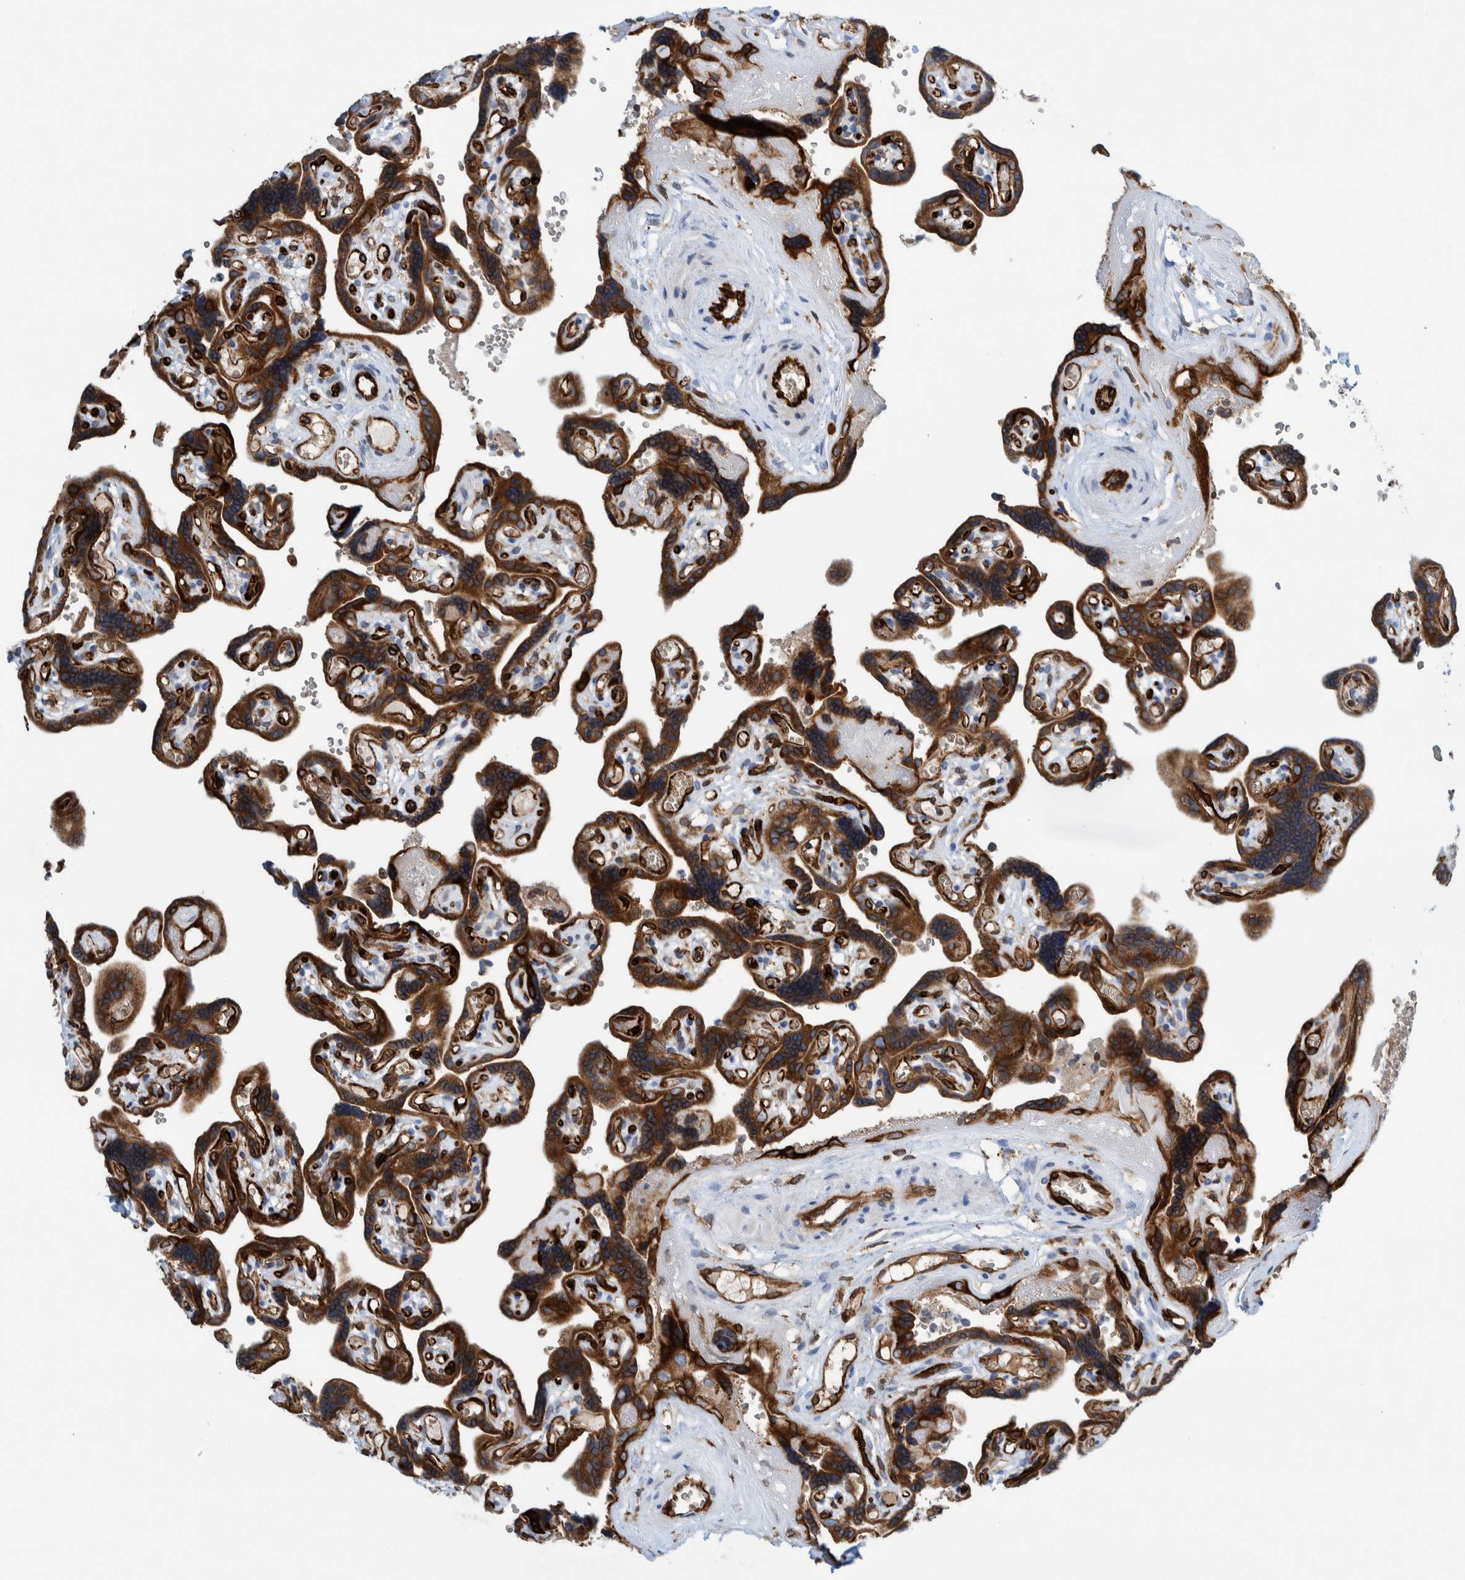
{"staining": {"intensity": "moderate", "quantity": ">75%", "location": "cytoplasmic/membranous"}, "tissue": "placenta", "cell_type": "Decidual cells", "image_type": "normal", "snomed": [{"axis": "morphology", "description": "Normal tissue, NOS"}, {"axis": "topography", "description": "Placenta"}], "caption": "Immunohistochemistry (IHC) of benign placenta exhibits medium levels of moderate cytoplasmic/membranous expression in about >75% of decidual cells. (Stains: DAB (3,3'-diaminobenzidine) in brown, nuclei in blue, Microscopy: brightfield microscopy at high magnification).", "gene": "THEM6", "patient": {"sex": "female", "age": 30}}